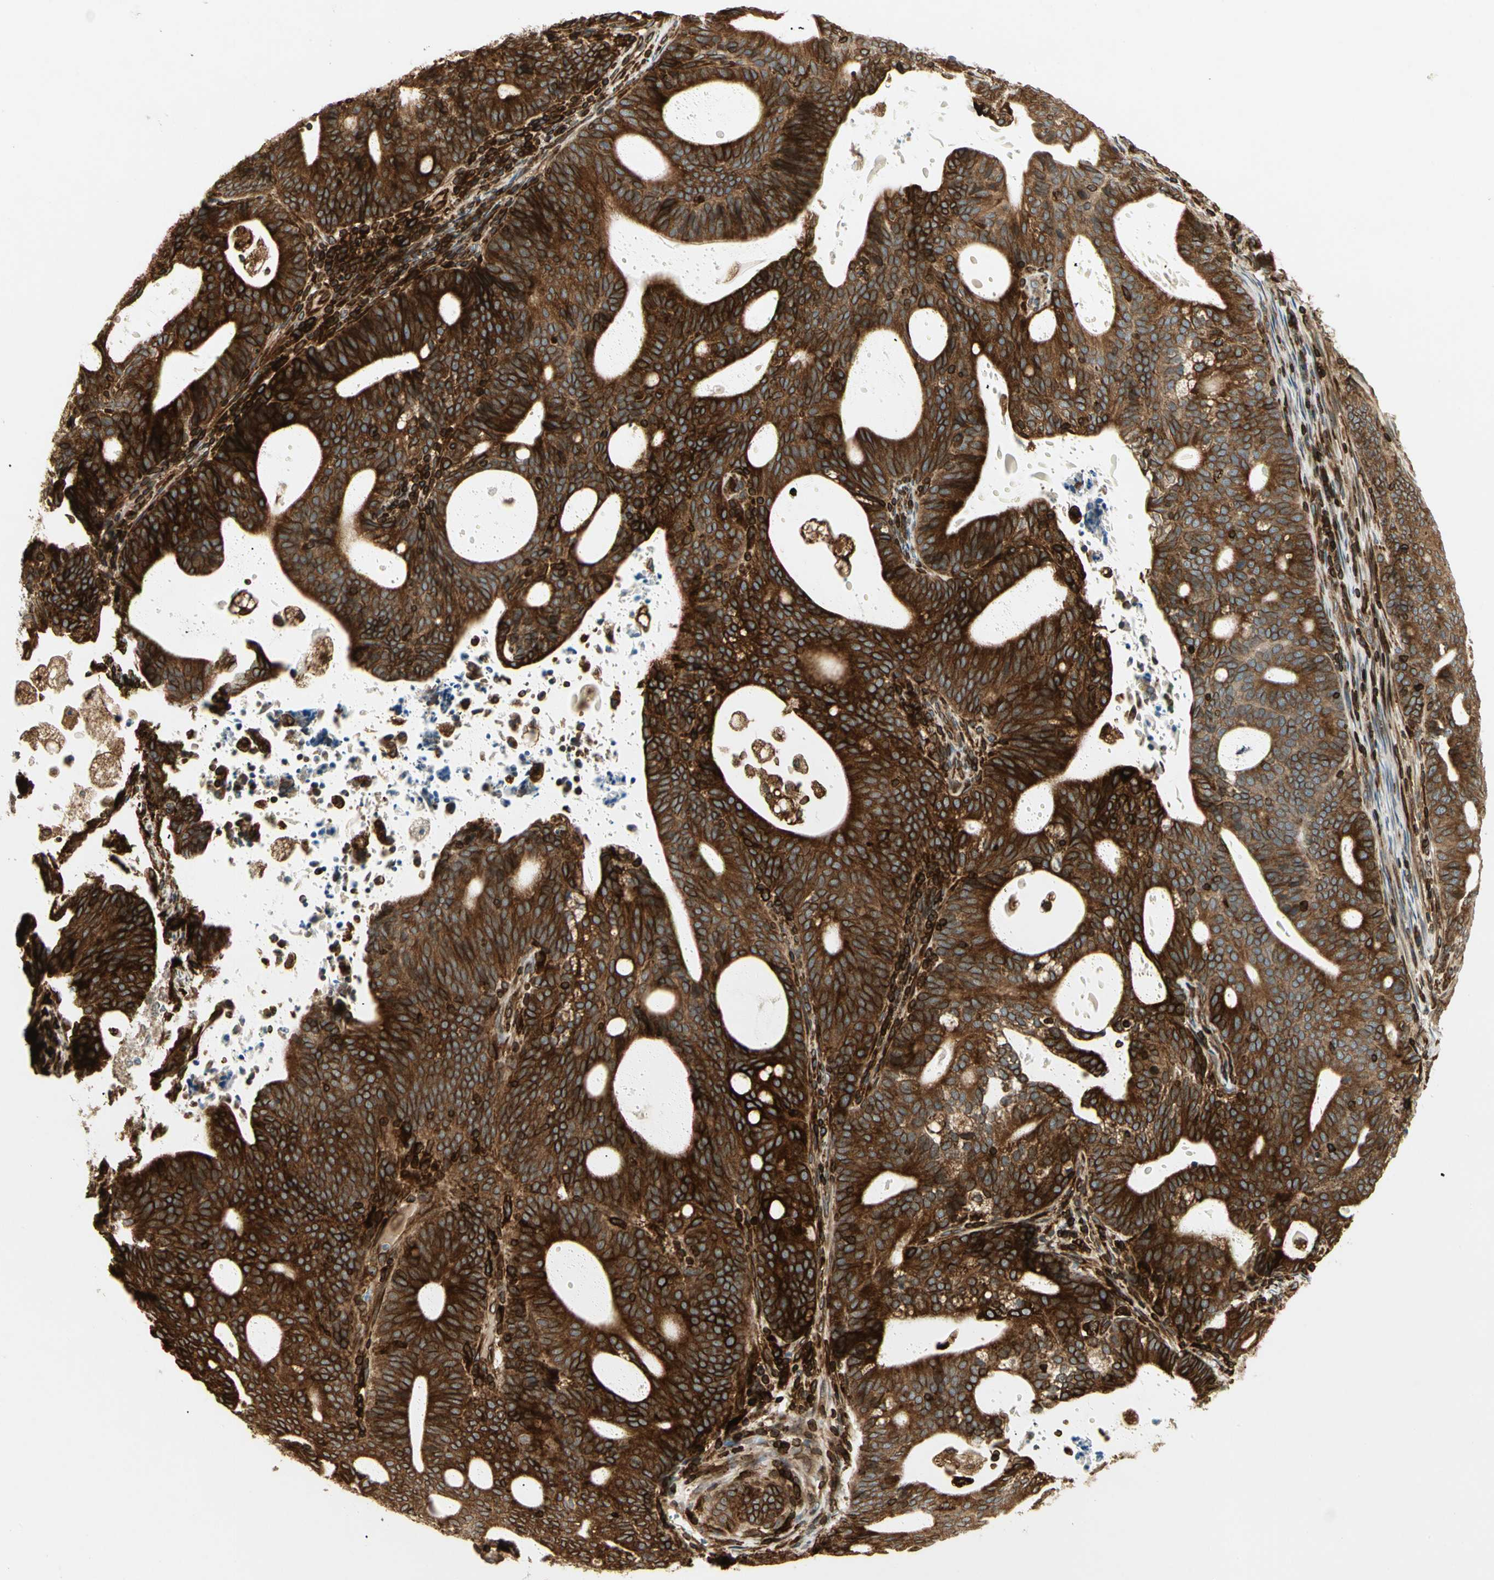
{"staining": {"intensity": "strong", "quantity": ">75%", "location": "cytoplasmic/membranous"}, "tissue": "endometrial cancer", "cell_type": "Tumor cells", "image_type": "cancer", "snomed": [{"axis": "morphology", "description": "Adenocarcinoma, NOS"}, {"axis": "topography", "description": "Uterus"}], "caption": "Immunohistochemical staining of adenocarcinoma (endometrial) demonstrates strong cytoplasmic/membranous protein positivity in approximately >75% of tumor cells.", "gene": "TAPBP", "patient": {"sex": "female", "age": 83}}